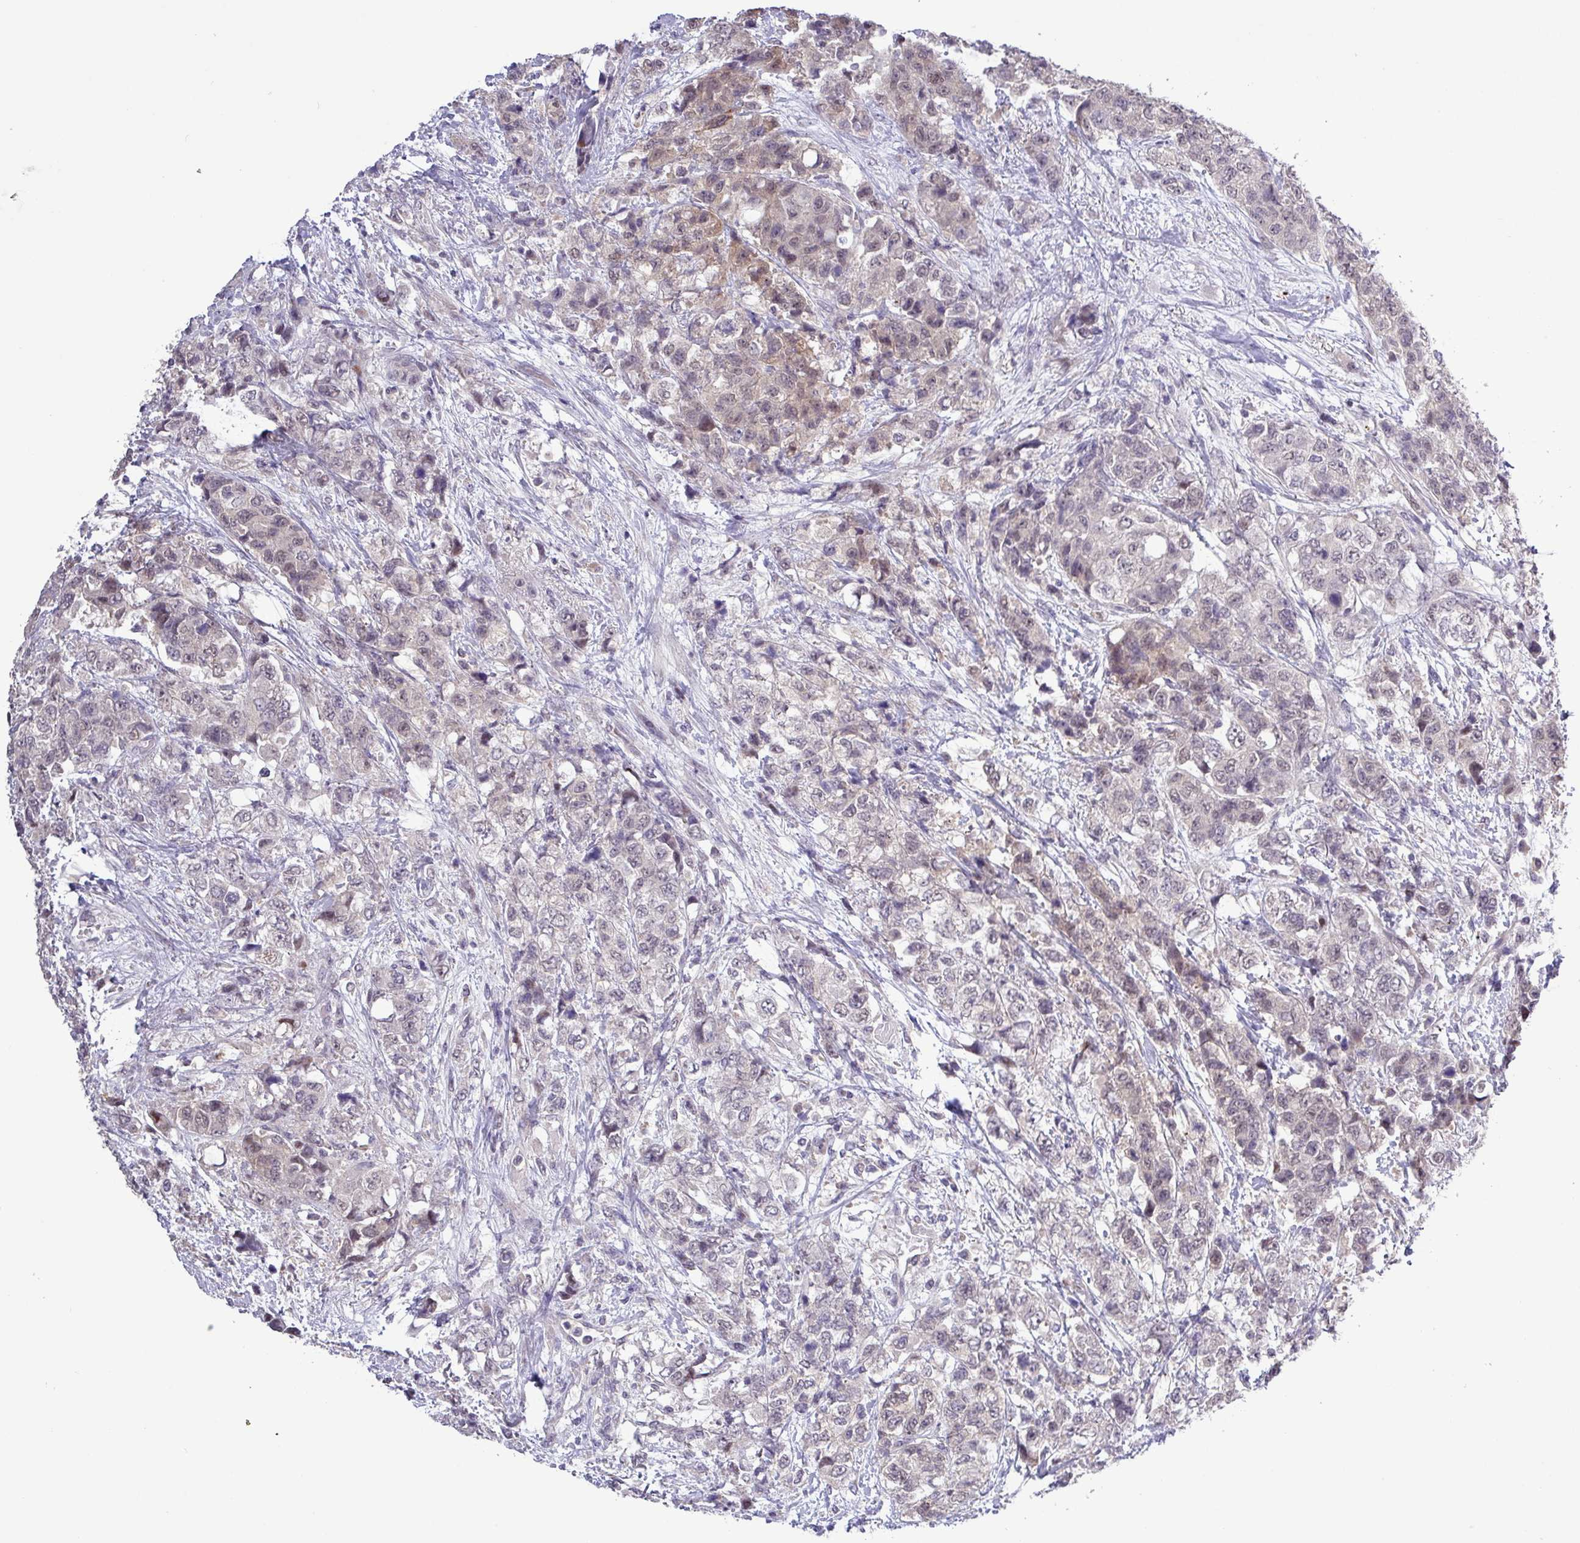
{"staining": {"intensity": "weak", "quantity": "<25%", "location": "cytoplasmic/membranous,nuclear"}, "tissue": "urothelial cancer", "cell_type": "Tumor cells", "image_type": "cancer", "snomed": [{"axis": "morphology", "description": "Urothelial carcinoma, High grade"}, {"axis": "topography", "description": "Urinary bladder"}], "caption": "The IHC histopathology image has no significant staining in tumor cells of urothelial cancer tissue.", "gene": "RIPPLY1", "patient": {"sex": "female", "age": 78}}